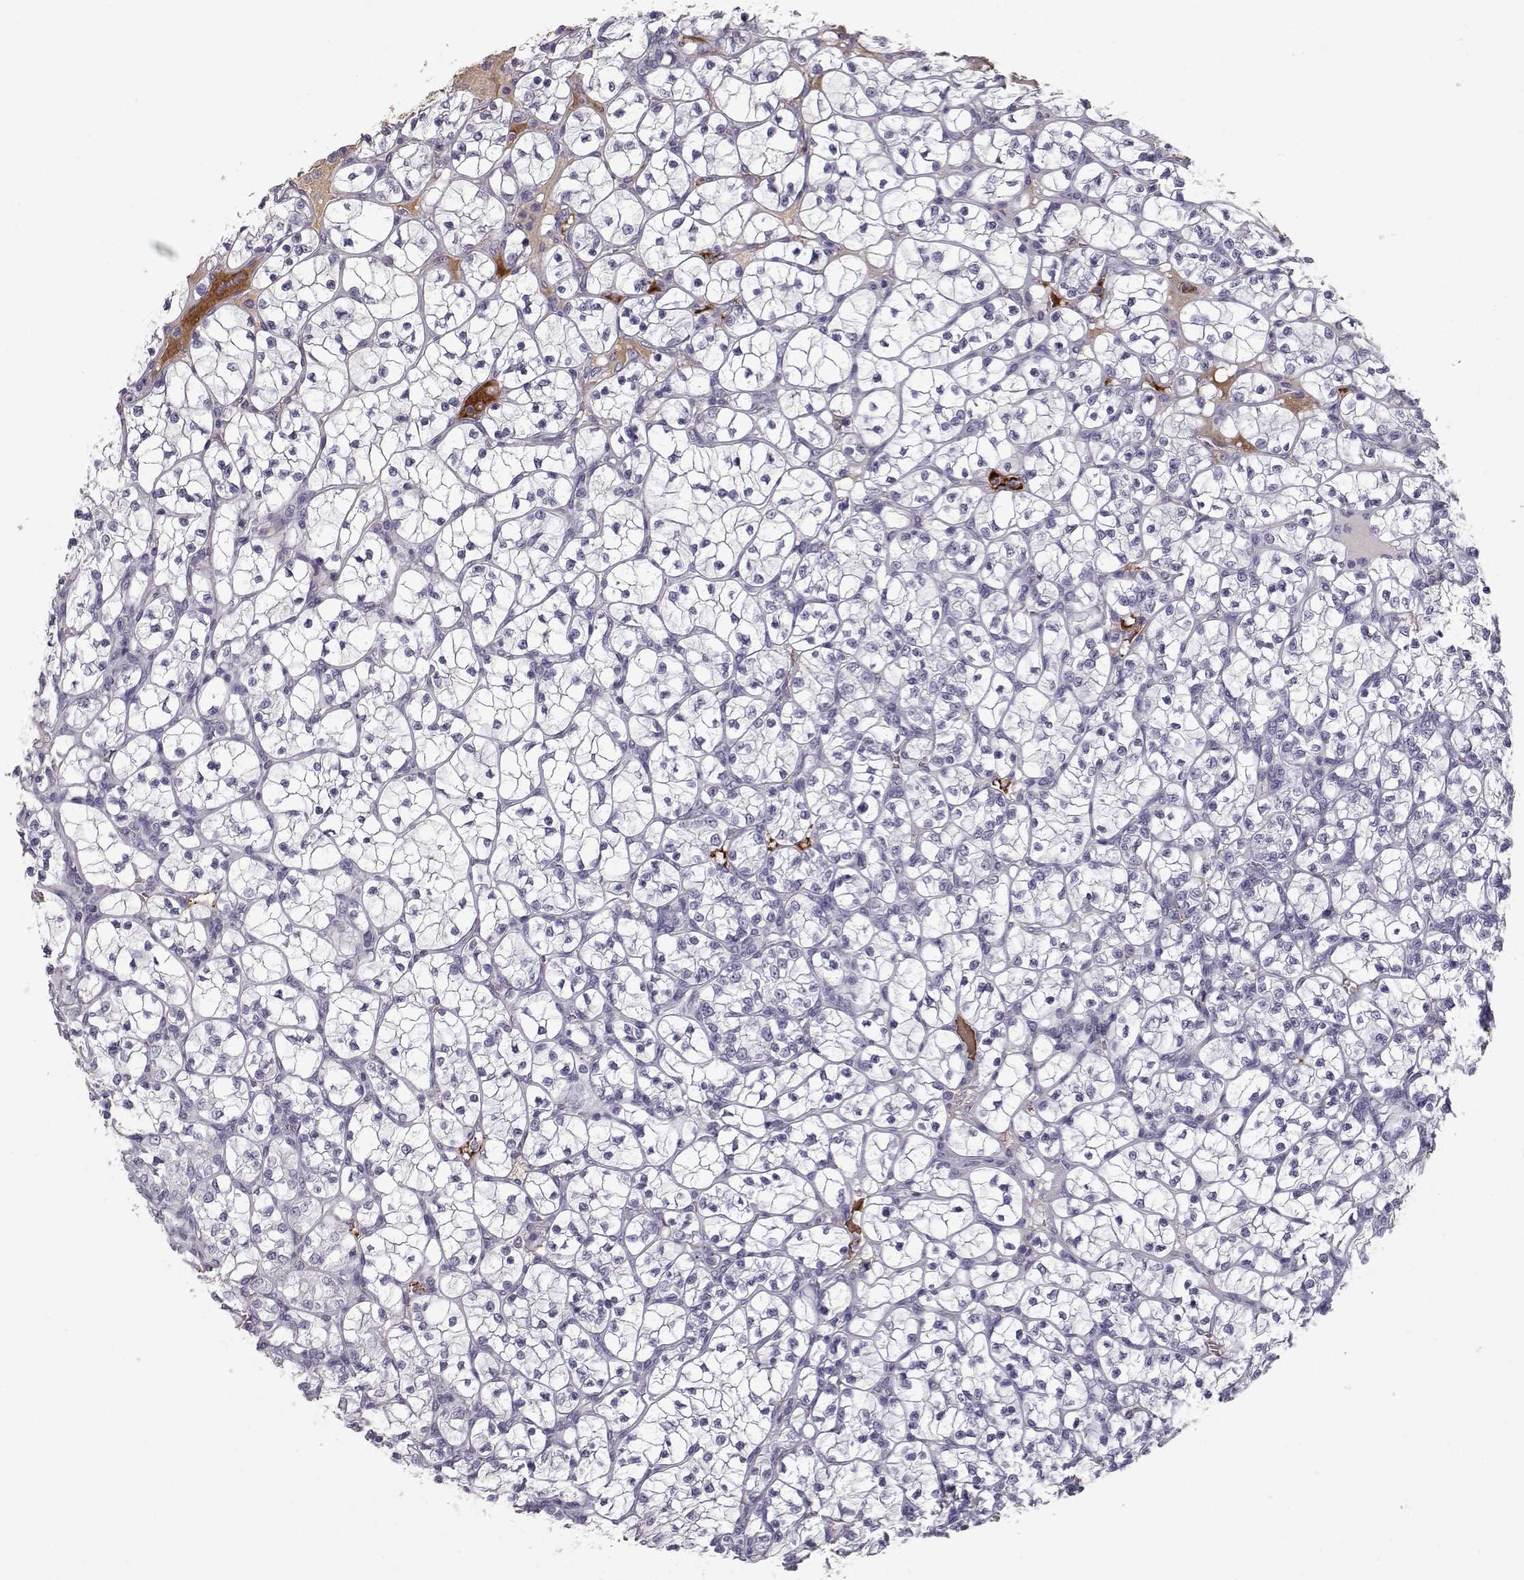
{"staining": {"intensity": "negative", "quantity": "none", "location": "none"}, "tissue": "renal cancer", "cell_type": "Tumor cells", "image_type": "cancer", "snomed": [{"axis": "morphology", "description": "Adenocarcinoma, NOS"}, {"axis": "topography", "description": "Kidney"}], "caption": "Tumor cells show no significant expression in renal adenocarcinoma.", "gene": "CCL19", "patient": {"sex": "female", "age": 89}}